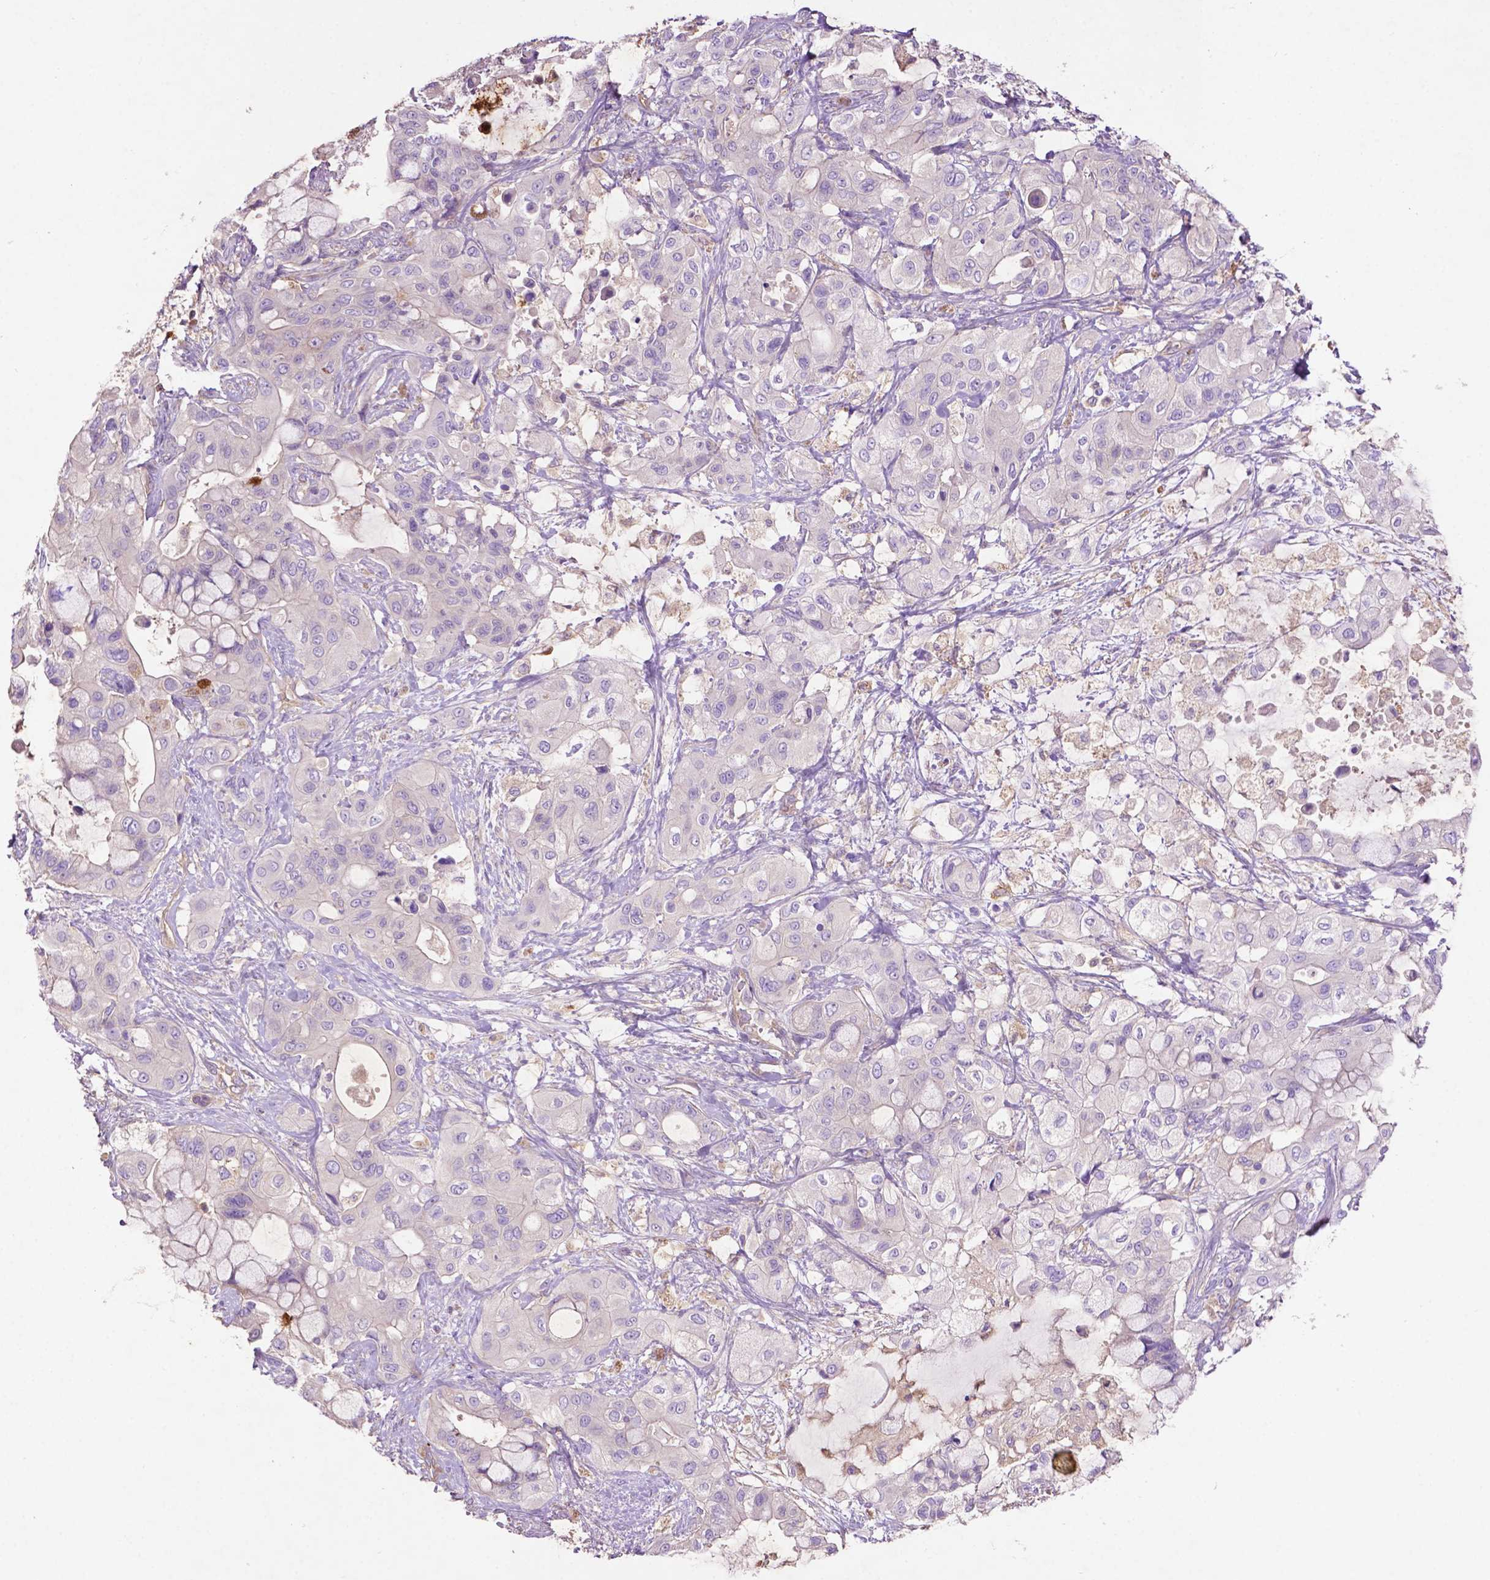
{"staining": {"intensity": "negative", "quantity": "none", "location": "none"}, "tissue": "pancreatic cancer", "cell_type": "Tumor cells", "image_type": "cancer", "snomed": [{"axis": "morphology", "description": "Adenocarcinoma, NOS"}, {"axis": "topography", "description": "Pancreas"}], "caption": "DAB (3,3'-diaminobenzidine) immunohistochemical staining of human pancreatic cancer displays no significant staining in tumor cells.", "gene": "GDPD5", "patient": {"sex": "male", "age": 71}}